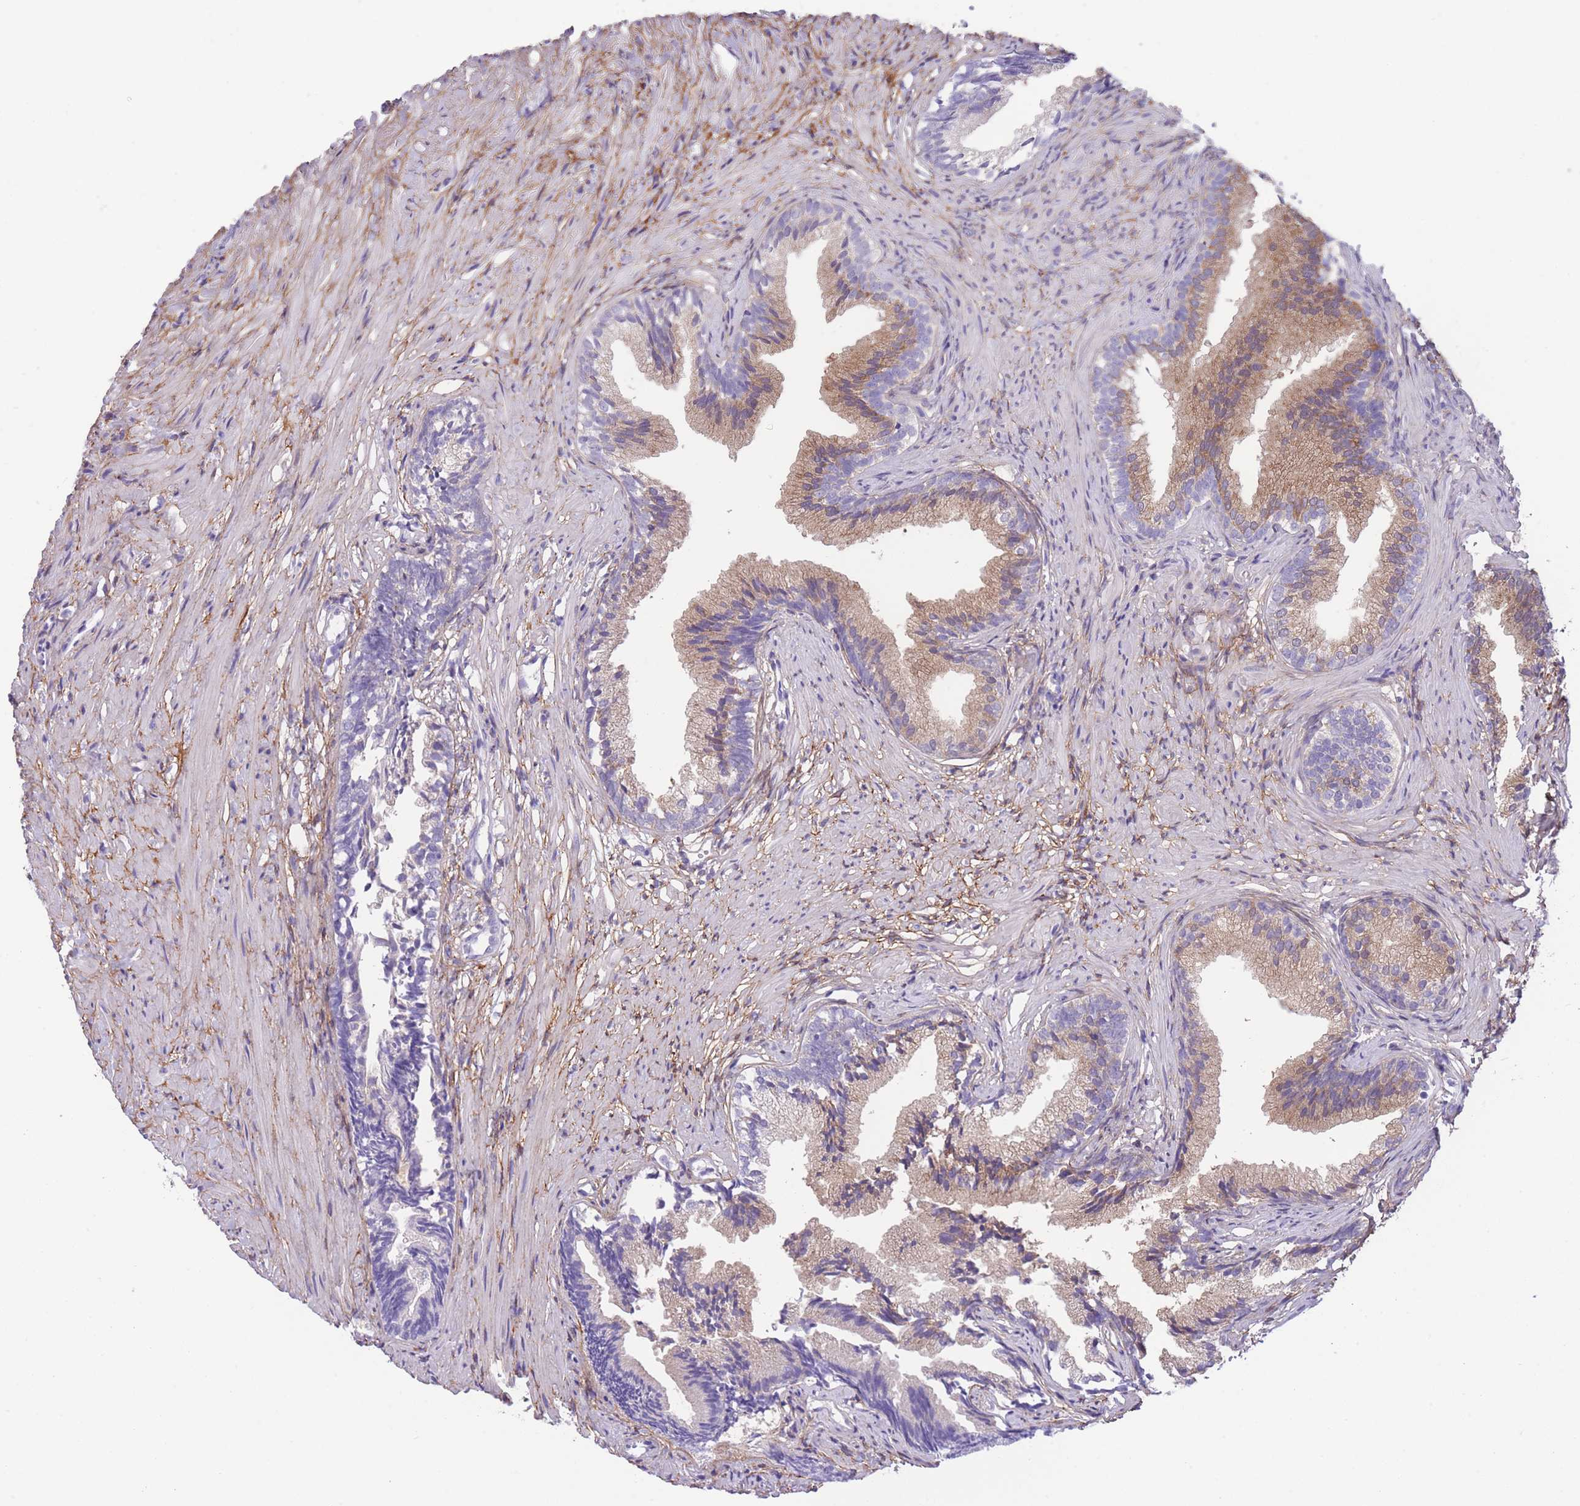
{"staining": {"intensity": "moderate", "quantity": ">75%", "location": "cytoplasmic/membranous"}, "tissue": "prostate", "cell_type": "Glandular cells", "image_type": "normal", "snomed": [{"axis": "morphology", "description": "Normal tissue, NOS"}, {"axis": "topography", "description": "Prostate"}], "caption": "The histopathology image reveals a brown stain indicating the presence of a protein in the cytoplasmic/membranous of glandular cells in prostate. Using DAB (brown) and hematoxylin (blue) stains, captured at high magnification using brightfield microscopy.", "gene": "ST3GAL3", "patient": {"sex": "male", "age": 76}}